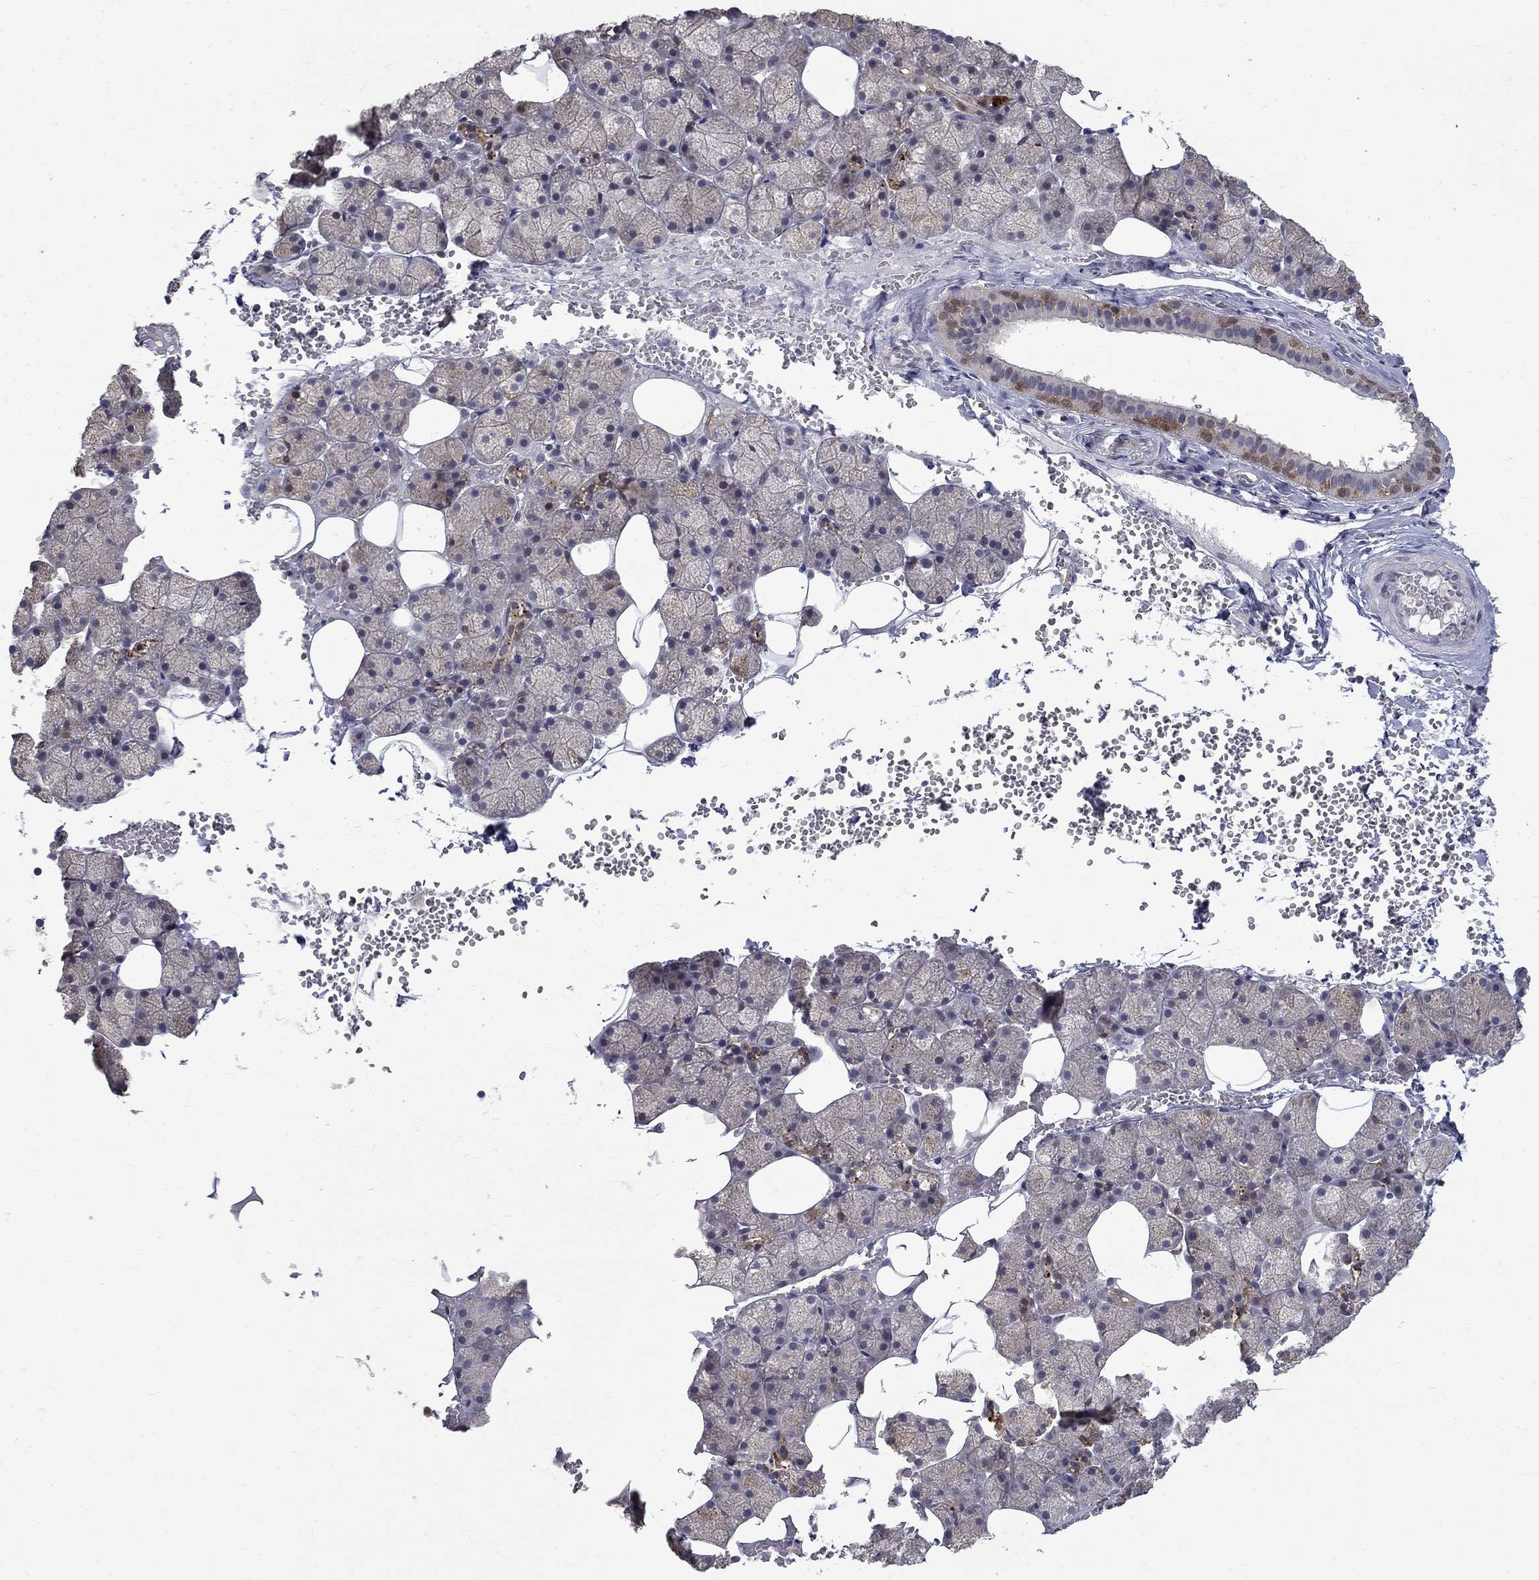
{"staining": {"intensity": "strong", "quantity": "<25%", "location": "cytoplasmic/membranous,nuclear"}, "tissue": "salivary gland", "cell_type": "Glandular cells", "image_type": "normal", "snomed": [{"axis": "morphology", "description": "Normal tissue, NOS"}, {"axis": "topography", "description": "Salivary gland"}], "caption": "A histopathology image of human salivary gland stained for a protein demonstrates strong cytoplasmic/membranous,nuclear brown staining in glandular cells.", "gene": "PCBP2", "patient": {"sex": "male", "age": 38}}